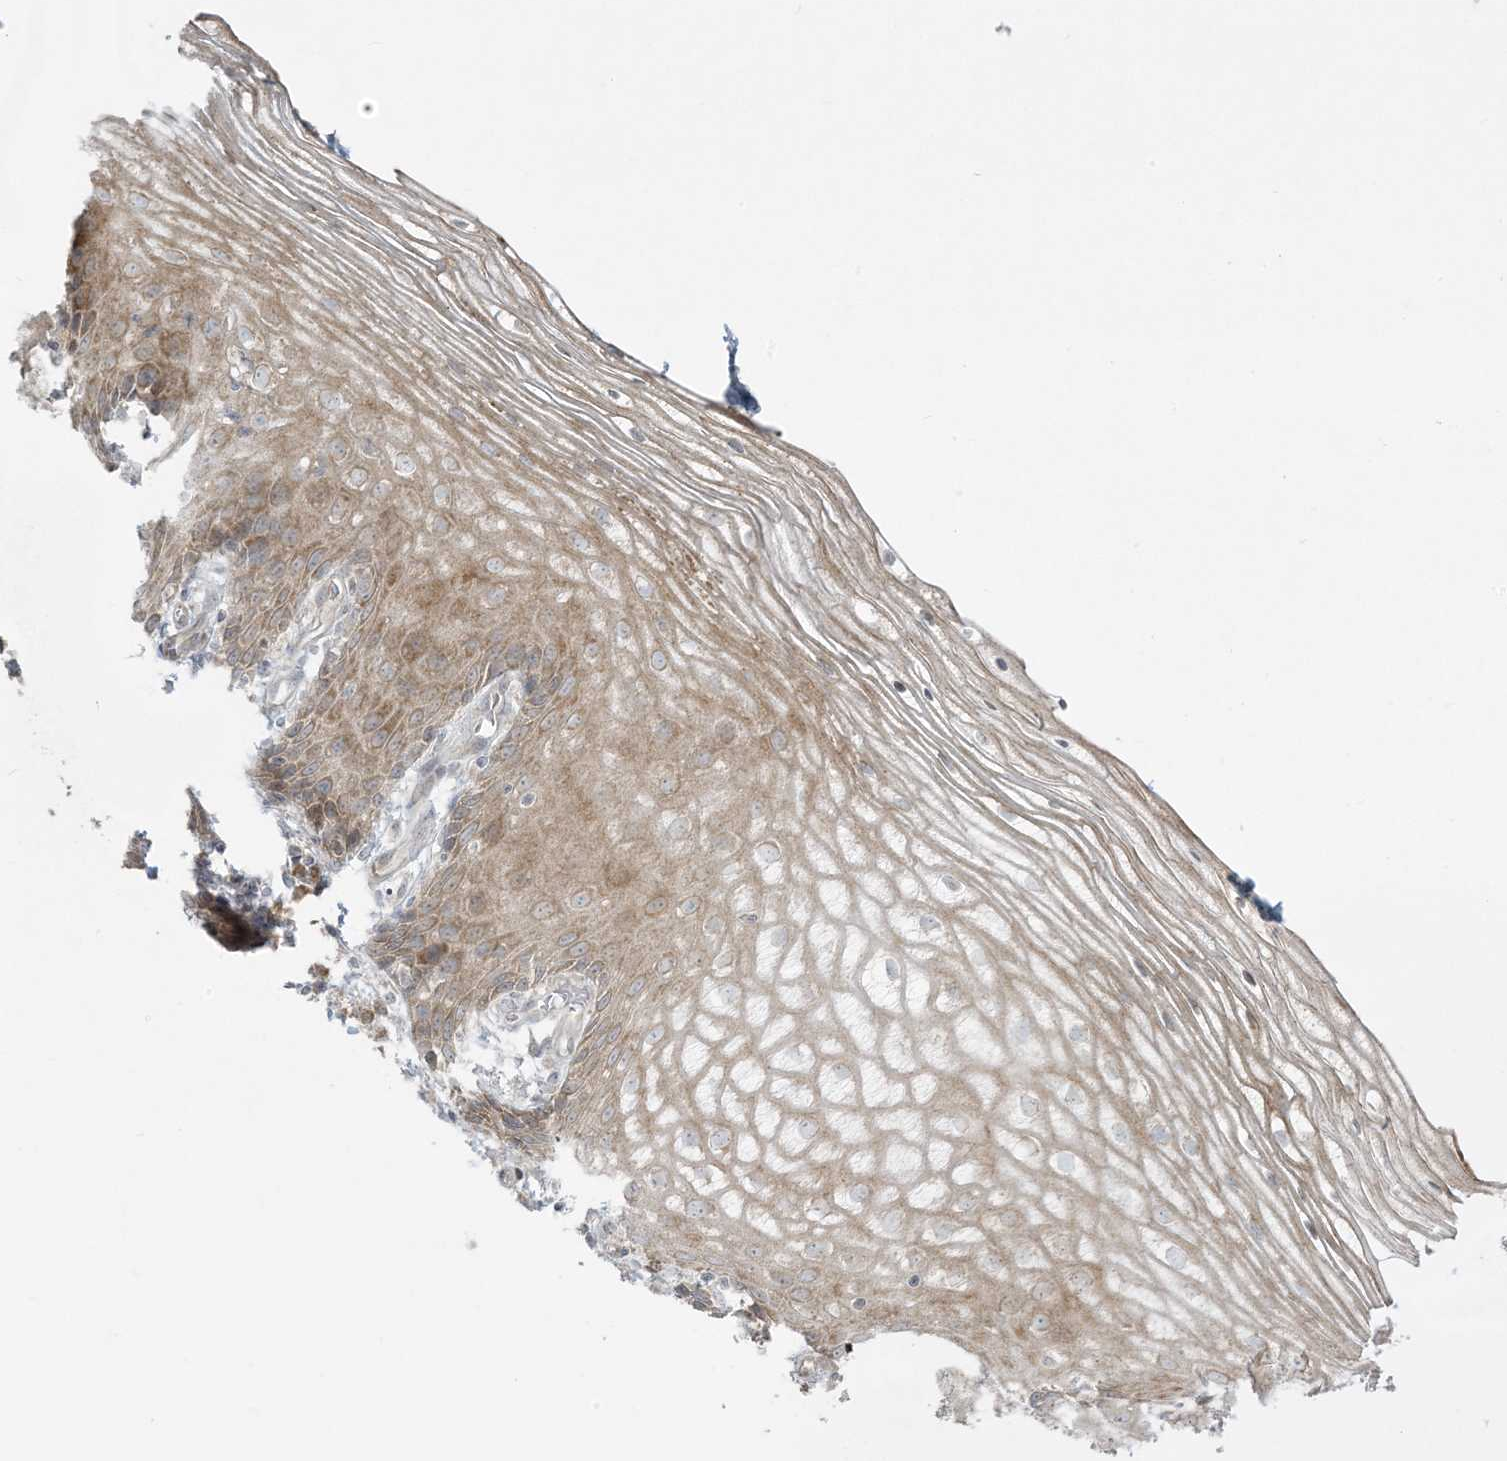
{"staining": {"intensity": "moderate", "quantity": ">75%", "location": "cytoplasmic/membranous"}, "tissue": "vagina", "cell_type": "Squamous epithelial cells", "image_type": "normal", "snomed": [{"axis": "morphology", "description": "Normal tissue, NOS"}, {"axis": "topography", "description": "Vagina"}], "caption": "A medium amount of moderate cytoplasmic/membranous expression is identified in approximately >75% of squamous epithelial cells in normal vagina. (Stains: DAB (3,3'-diaminobenzidine) in brown, nuclei in blue, Microscopy: brightfield microscopy at high magnification).", "gene": "ZNF263", "patient": {"sex": "female", "age": 60}}